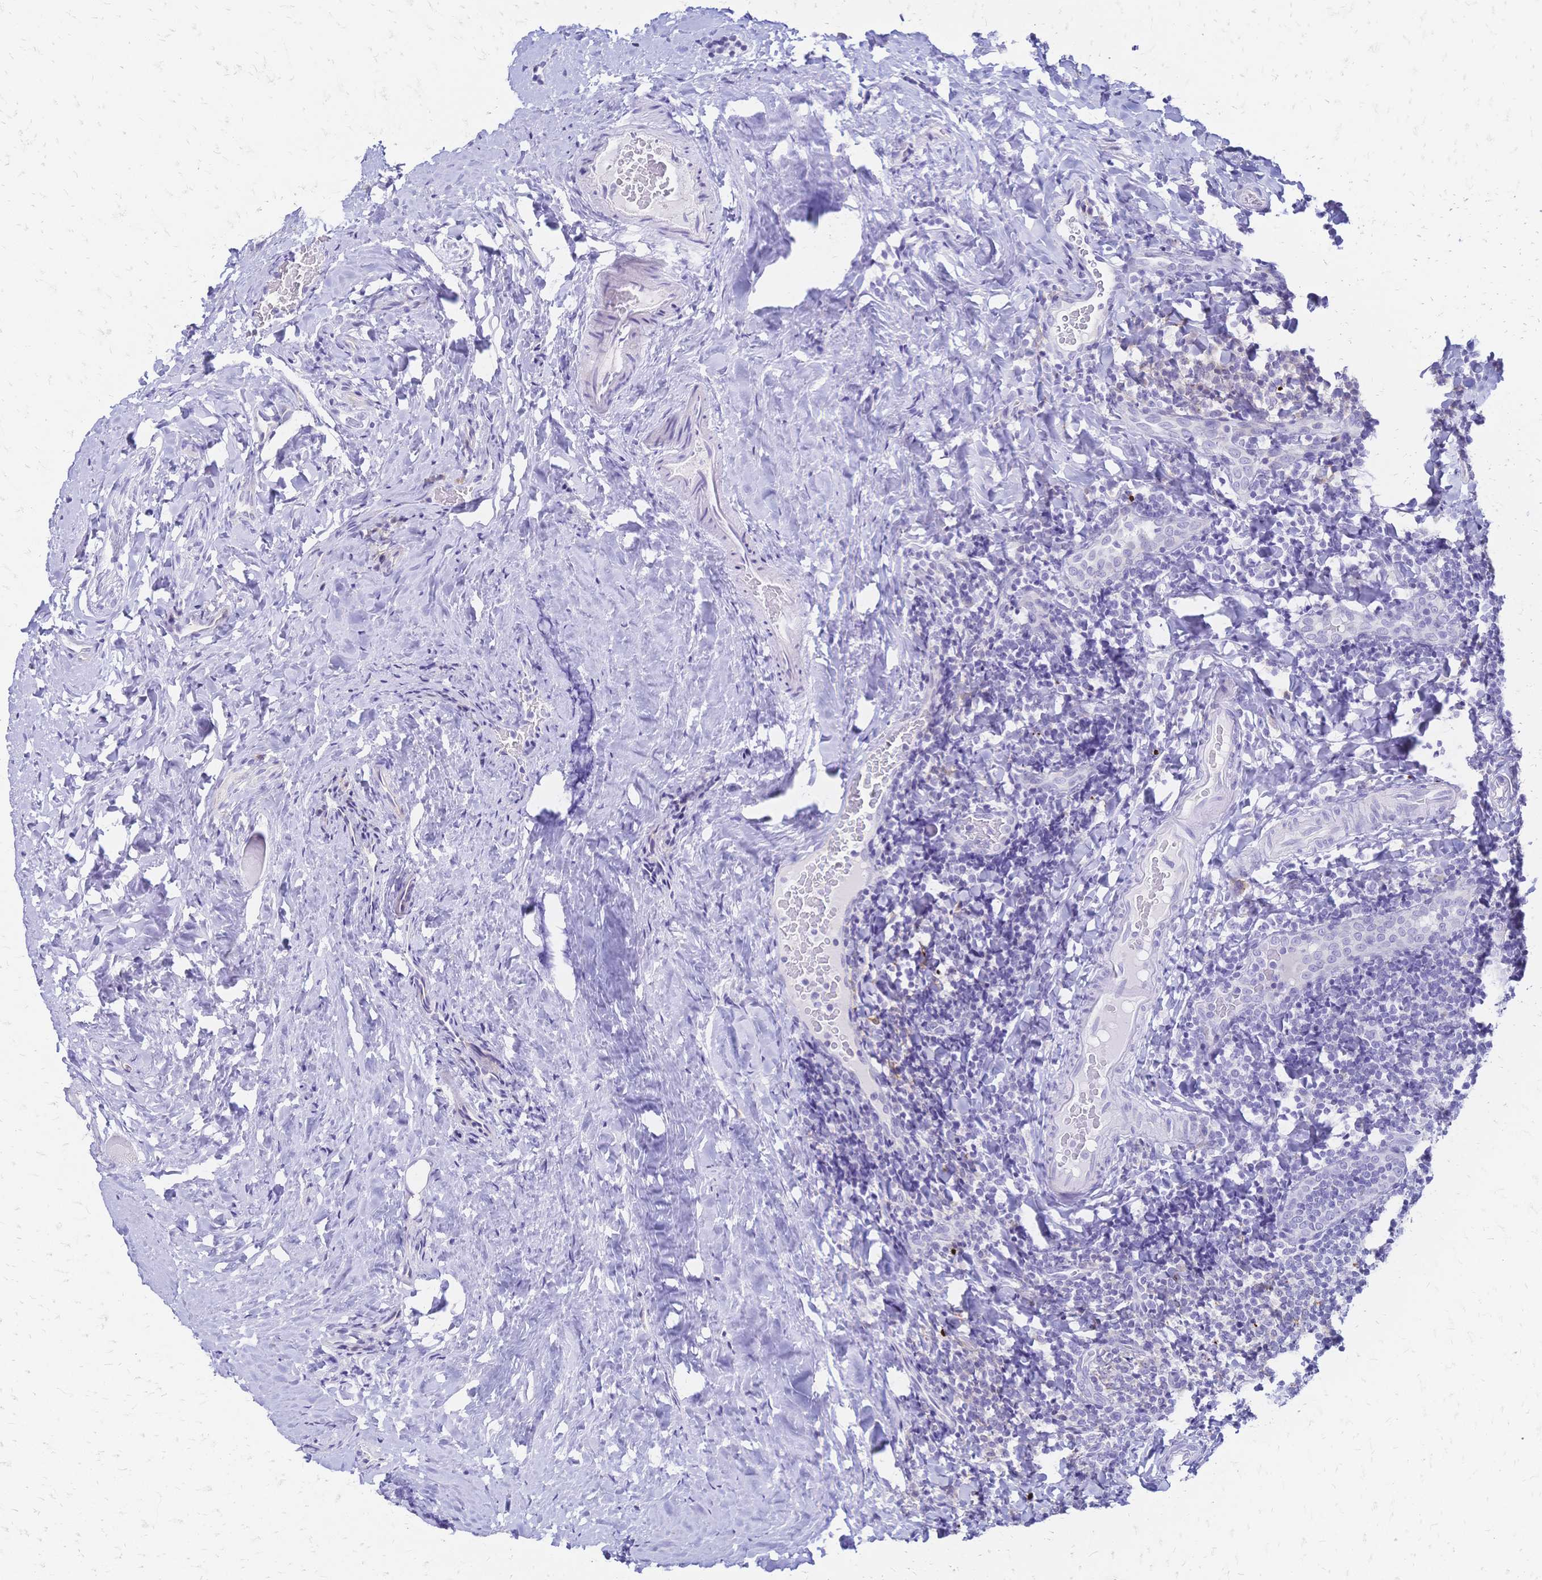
{"staining": {"intensity": "negative", "quantity": "none", "location": "none"}, "tissue": "tonsil", "cell_type": "Germinal center cells", "image_type": "normal", "snomed": [{"axis": "morphology", "description": "Normal tissue, NOS"}, {"axis": "topography", "description": "Tonsil"}], "caption": "The IHC photomicrograph has no significant expression in germinal center cells of tonsil. Nuclei are stained in blue.", "gene": "GRB7", "patient": {"sex": "male", "age": 17}}